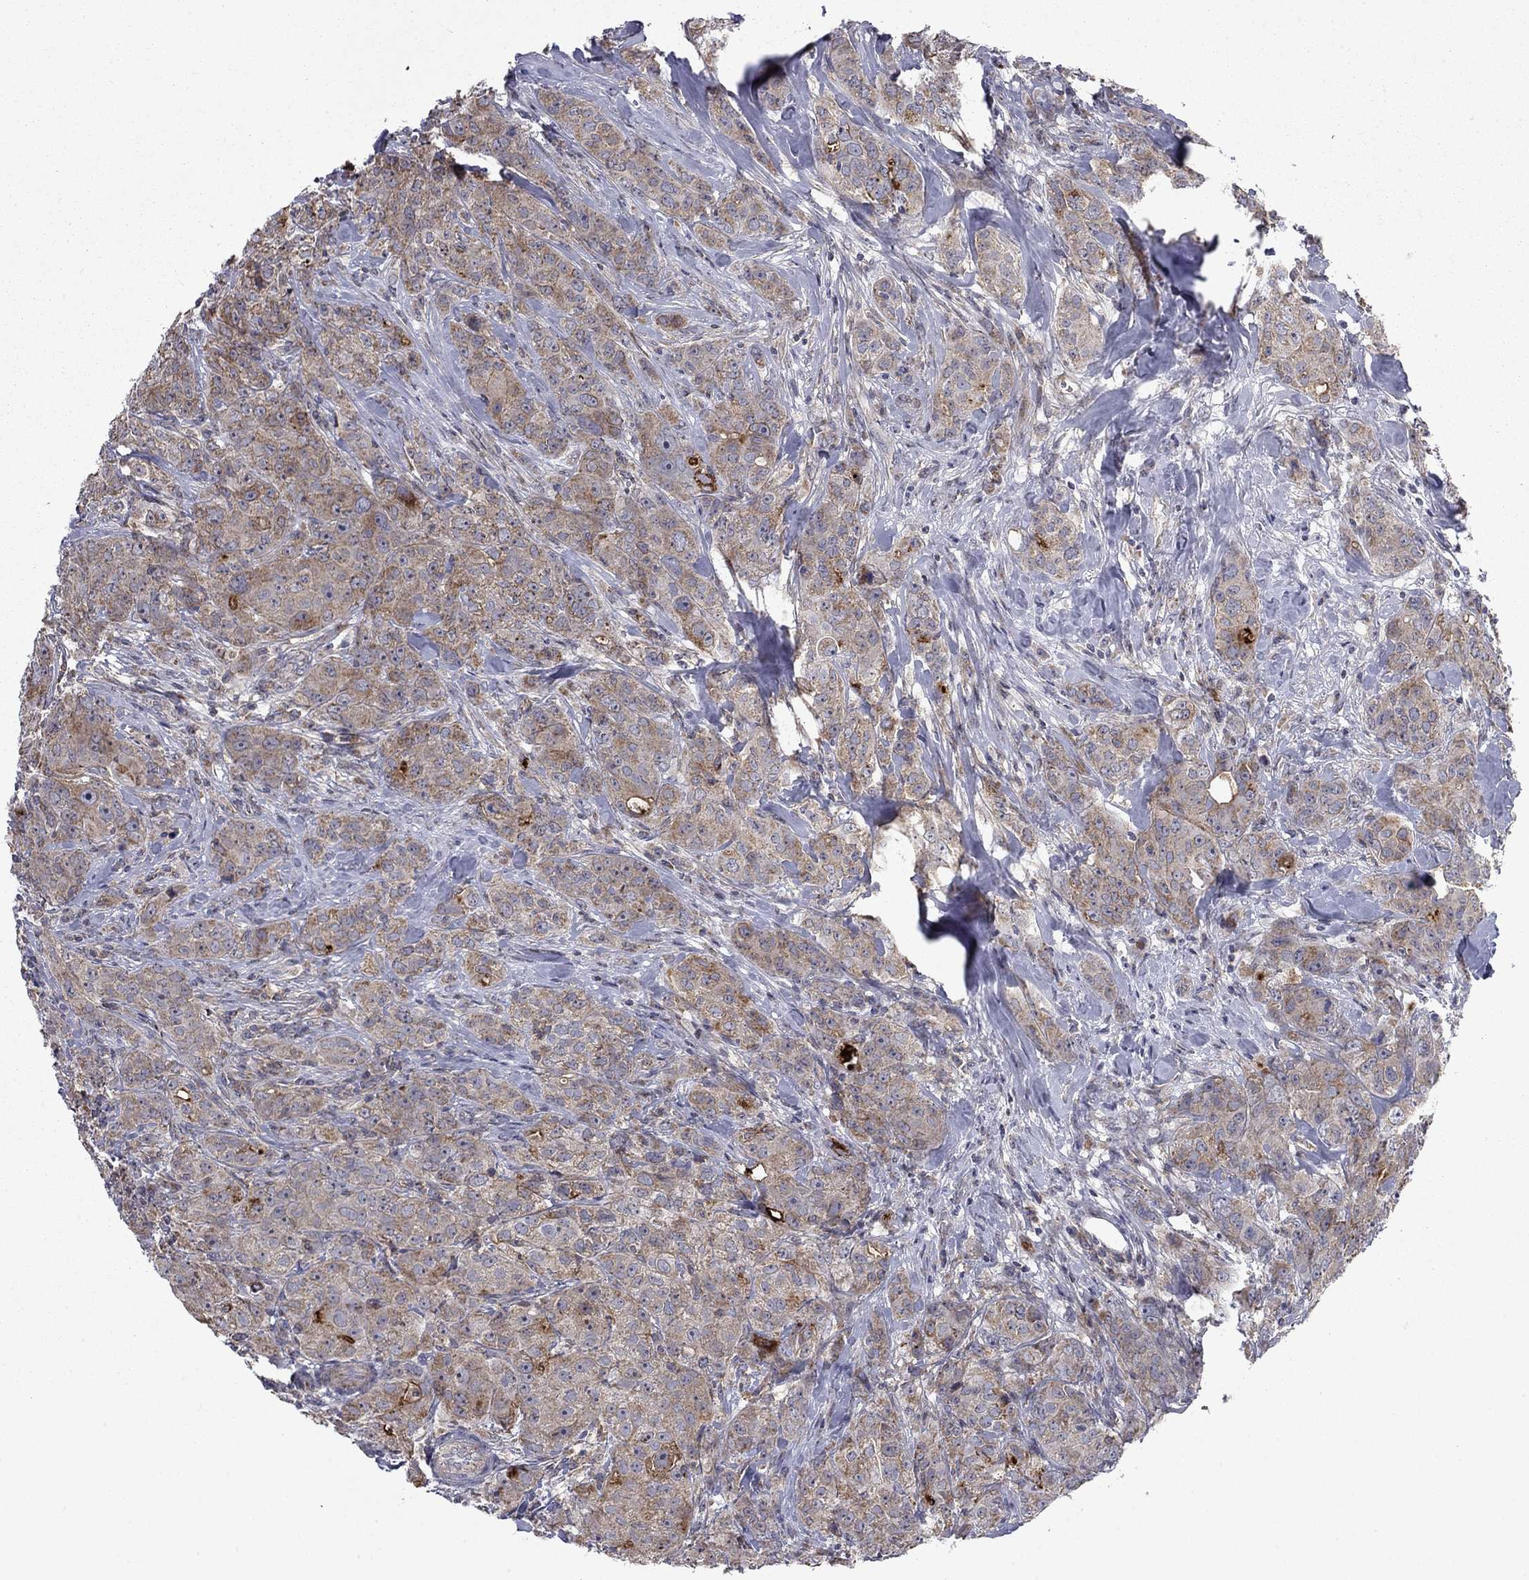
{"staining": {"intensity": "moderate", "quantity": "25%-75%", "location": "cytoplasmic/membranous"}, "tissue": "breast cancer", "cell_type": "Tumor cells", "image_type": "cancer", "snomed": [{"axis": "morphology", "description": "Duct carcinoma"}, {"axis": "topography", "description": "Breast"}], "caption": "High-power microscopy captured an immunohistochemistry histopathology image of breast cancer (infiltrating ductal carcinoma), revealing moderate cytoplasmic/membranous positivity in approximately 25%-75% of tumor cells. (DAB (3,3'-diaminobenzidine) = brown stain, brightfield microscopy at high magnification).", "gene": "DOP1B", "patient": {"sex": "female", "age": 43}}